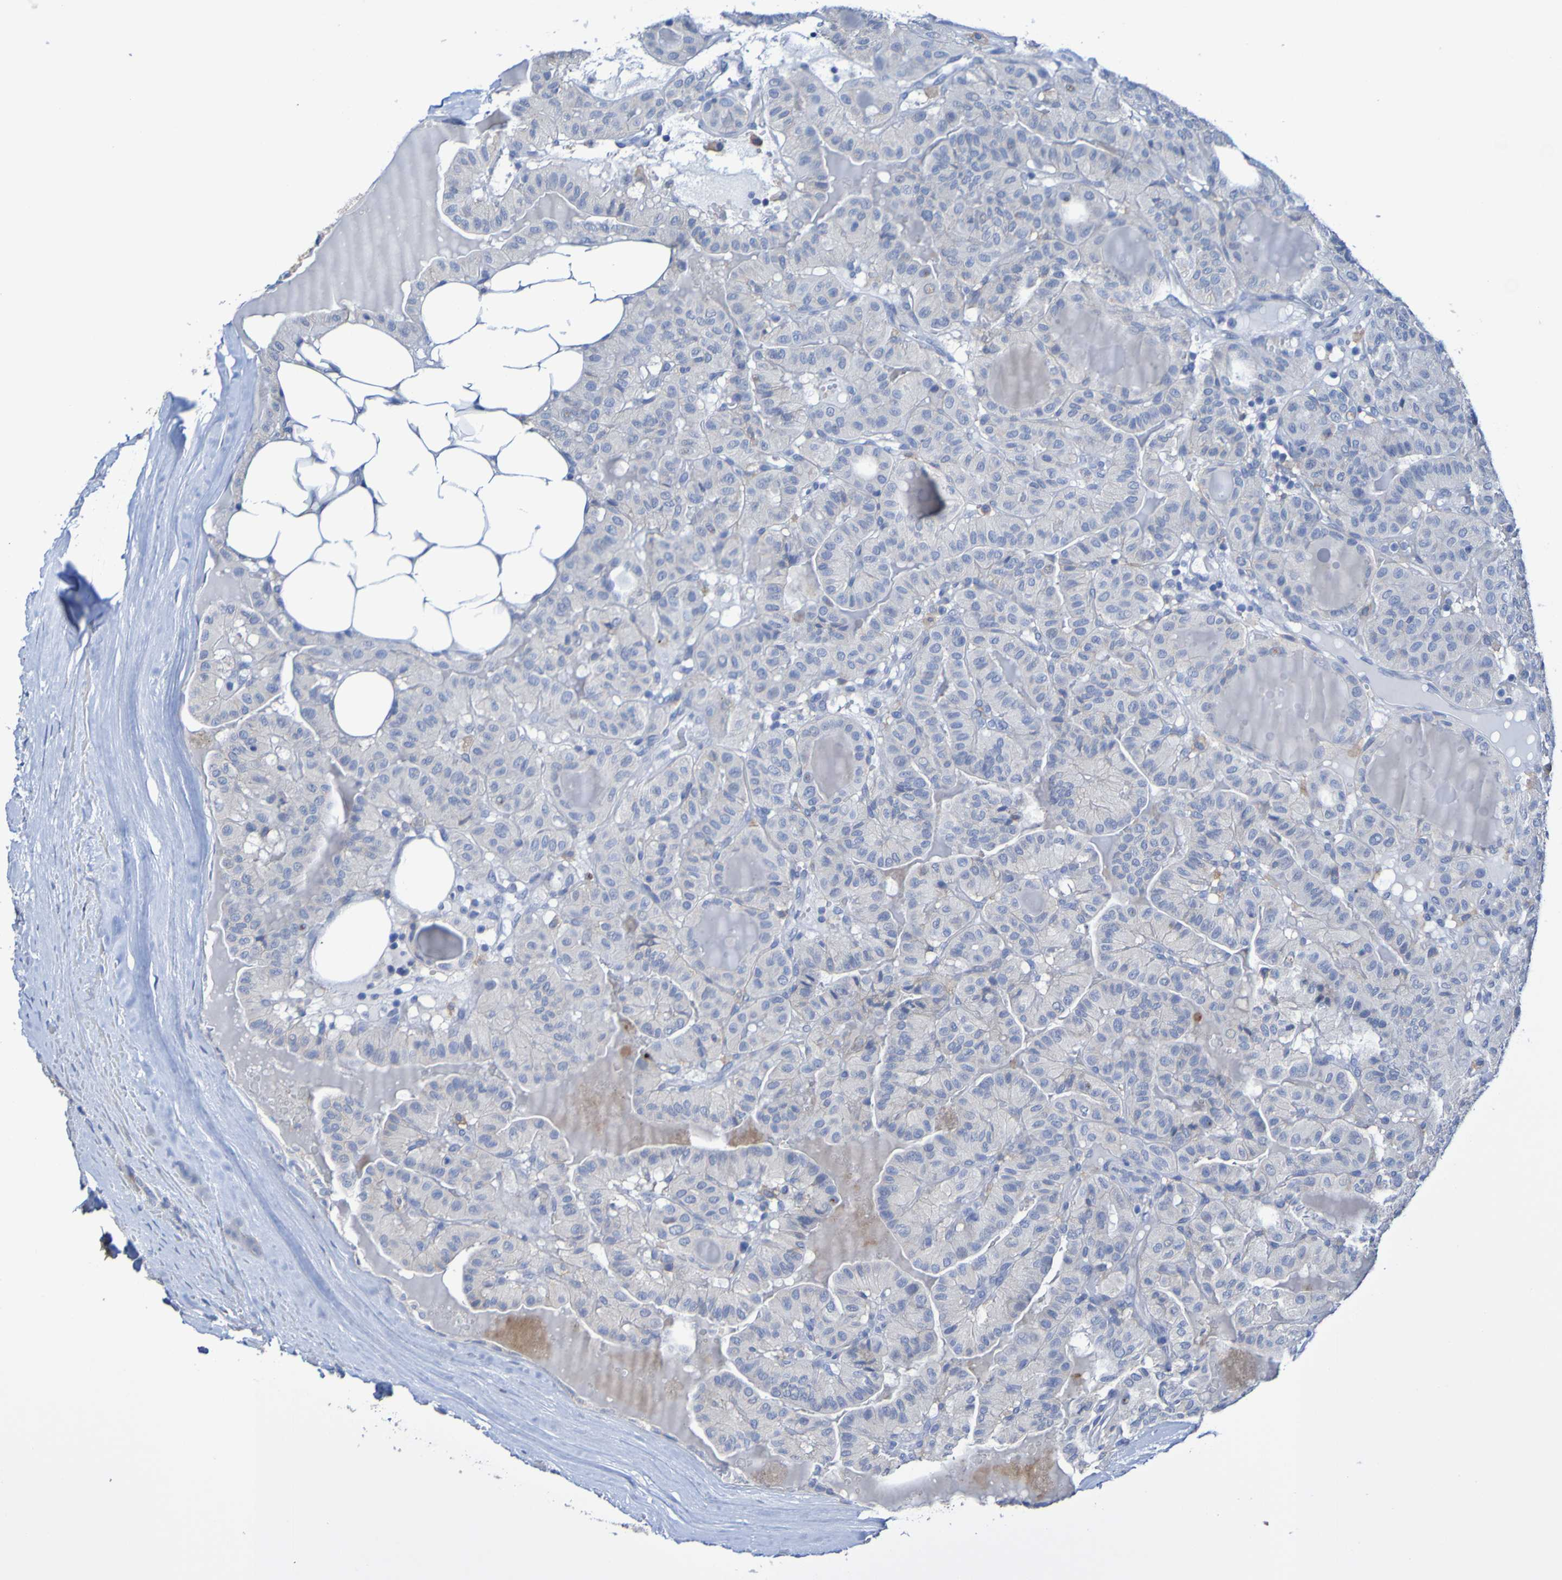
{"staining": {"intensity": "negative", "quantity": "none", "location": "none"}, "tissue": "thyroid cancer", "cell_type": "Tumor cells", "image_type": "cancer", "snomed": [{"axis": "morphology", "description": "Papillary adenocarcinoma, NOS"}, {"axis": "topography", "description": "Thyroid gland"}], "caption": "High power microscopy micrograph of an immunohistochemistry image of thyroid cancer, revealing no significant staining in tumor cells.", "gene": "SLC3A2", "patient": {"sex": "male", "age": 77}}